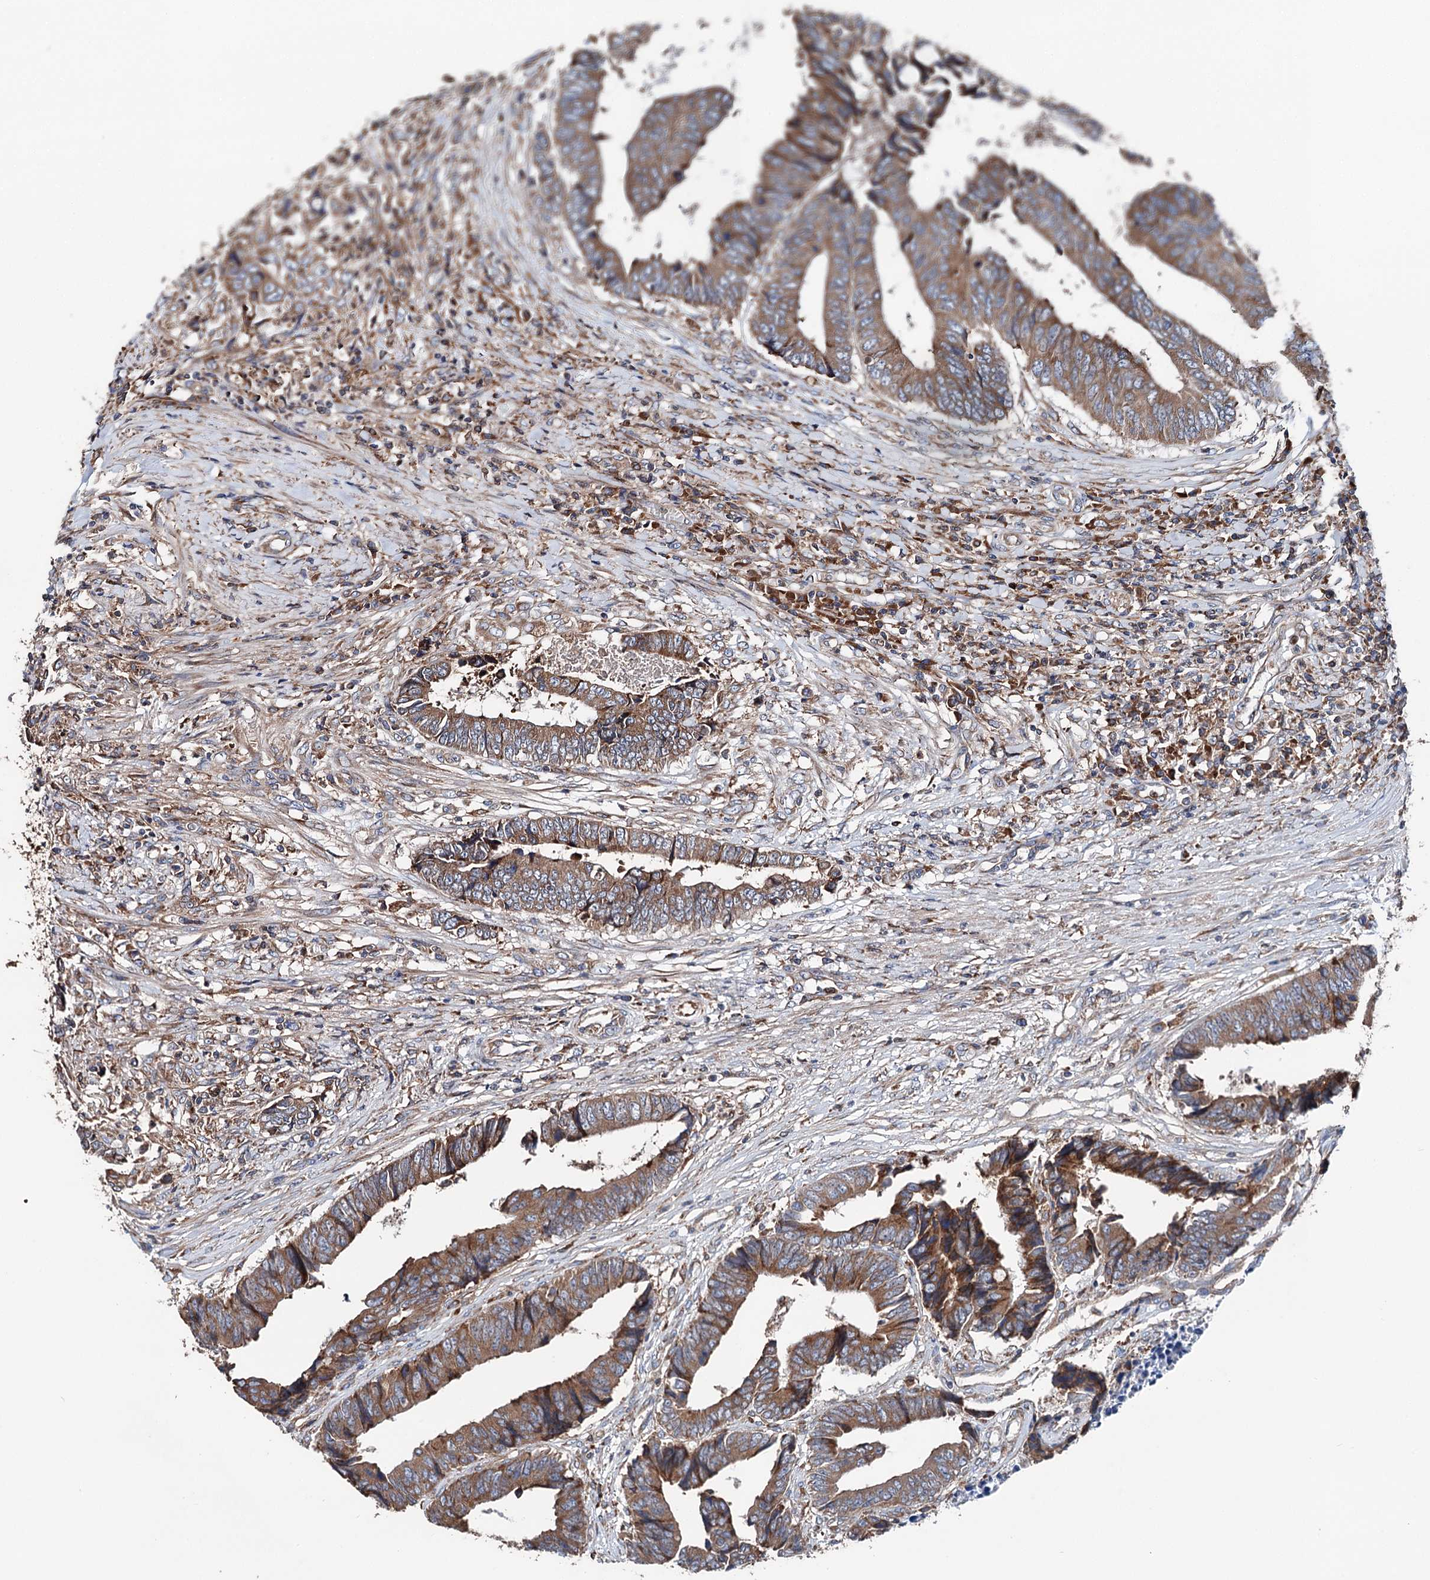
{"staining": {"intensity": "moderate", "quantity": ">75%", "location": "cytoplasmic/membranous"}, "tissue": "colorectal cancer", "cell_type": "Tumor cells", "image_type": "cancer", "snomed": [{"axis": "morphology", "description": "Adenocarcinoma, NOS"}, {"axis": "topography", "description": "Rectum"}], "caption": "High-magnification brightfield microscopy of colorectal adenocarcinoma stained with DAB (3,3'-diaminobenzidine) (brown) and counterstained with hematoxylin (blue). tumor cells exhibit moderate cytoplasmic/membranous positivity is appreciated in about>75% of cells. (DAB IHC with brightfield microscopy, high magnification).", "gene": "ERP29", "patient": {"sex": "male", "age": 84}}